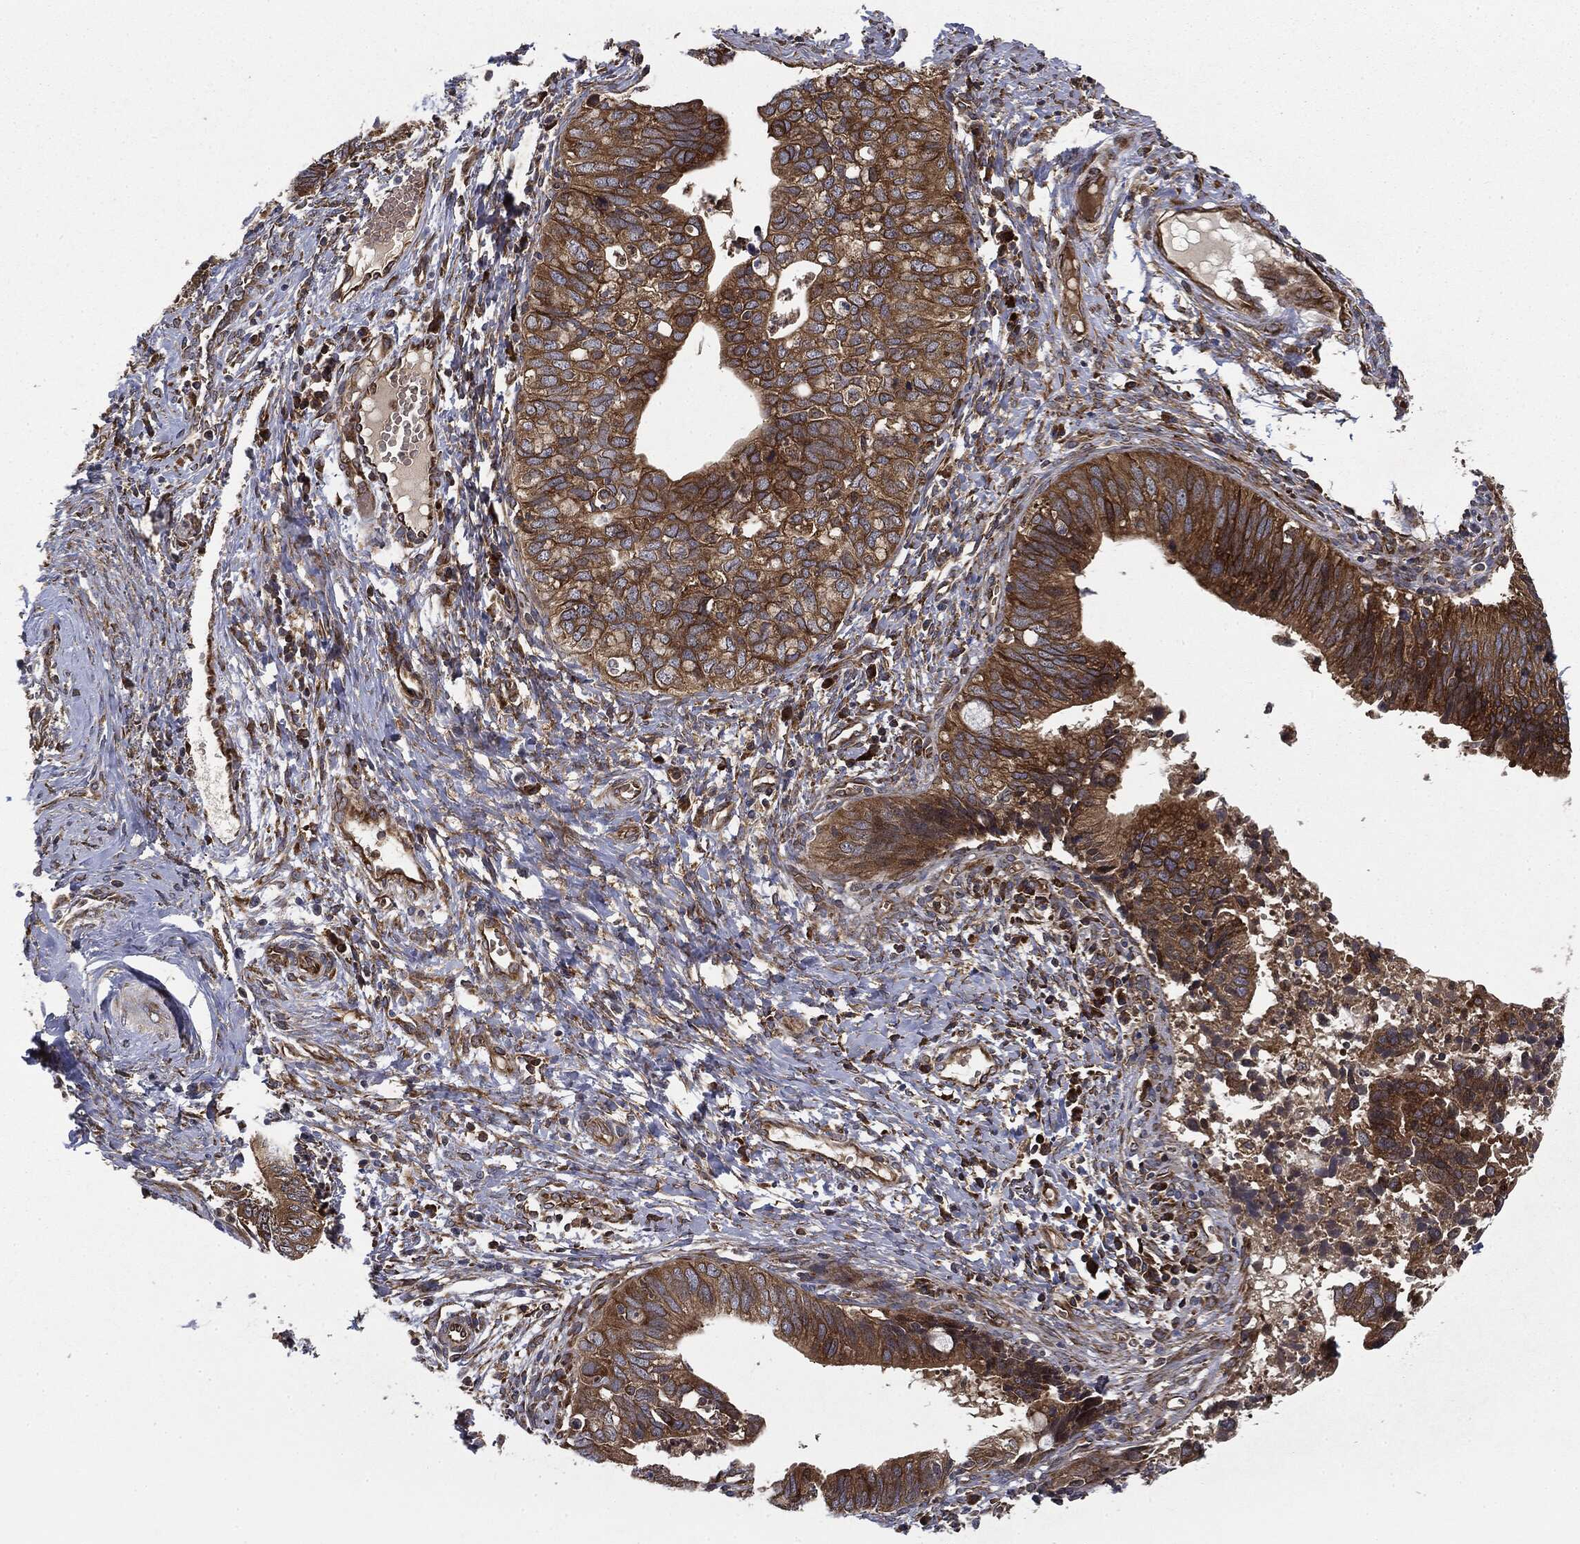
{"staining": {"intensity": "strong", "quantity": ">75%", "location": "cytoplasmic/membranous"}, "tissue": "cervical cancer", "cell_type": "Tumor cells", "image_type": "cancer", "snomed": [{"axis": "morphology", "description": "Adenocarcinoma, NOS"}, {"axis": "topography", "description": "Cervix"}], "caption": "A brown stain labels strong cytoplasmic/membranous staining of a protein in human cervical cancer tumor cells. Using DAB (brown) and hematoxylin (blue) stains, captured at high magnification using brightfield microscopy.", "gene": "EIF2AK2", "patient": {"sex": "female", "age": 42}}